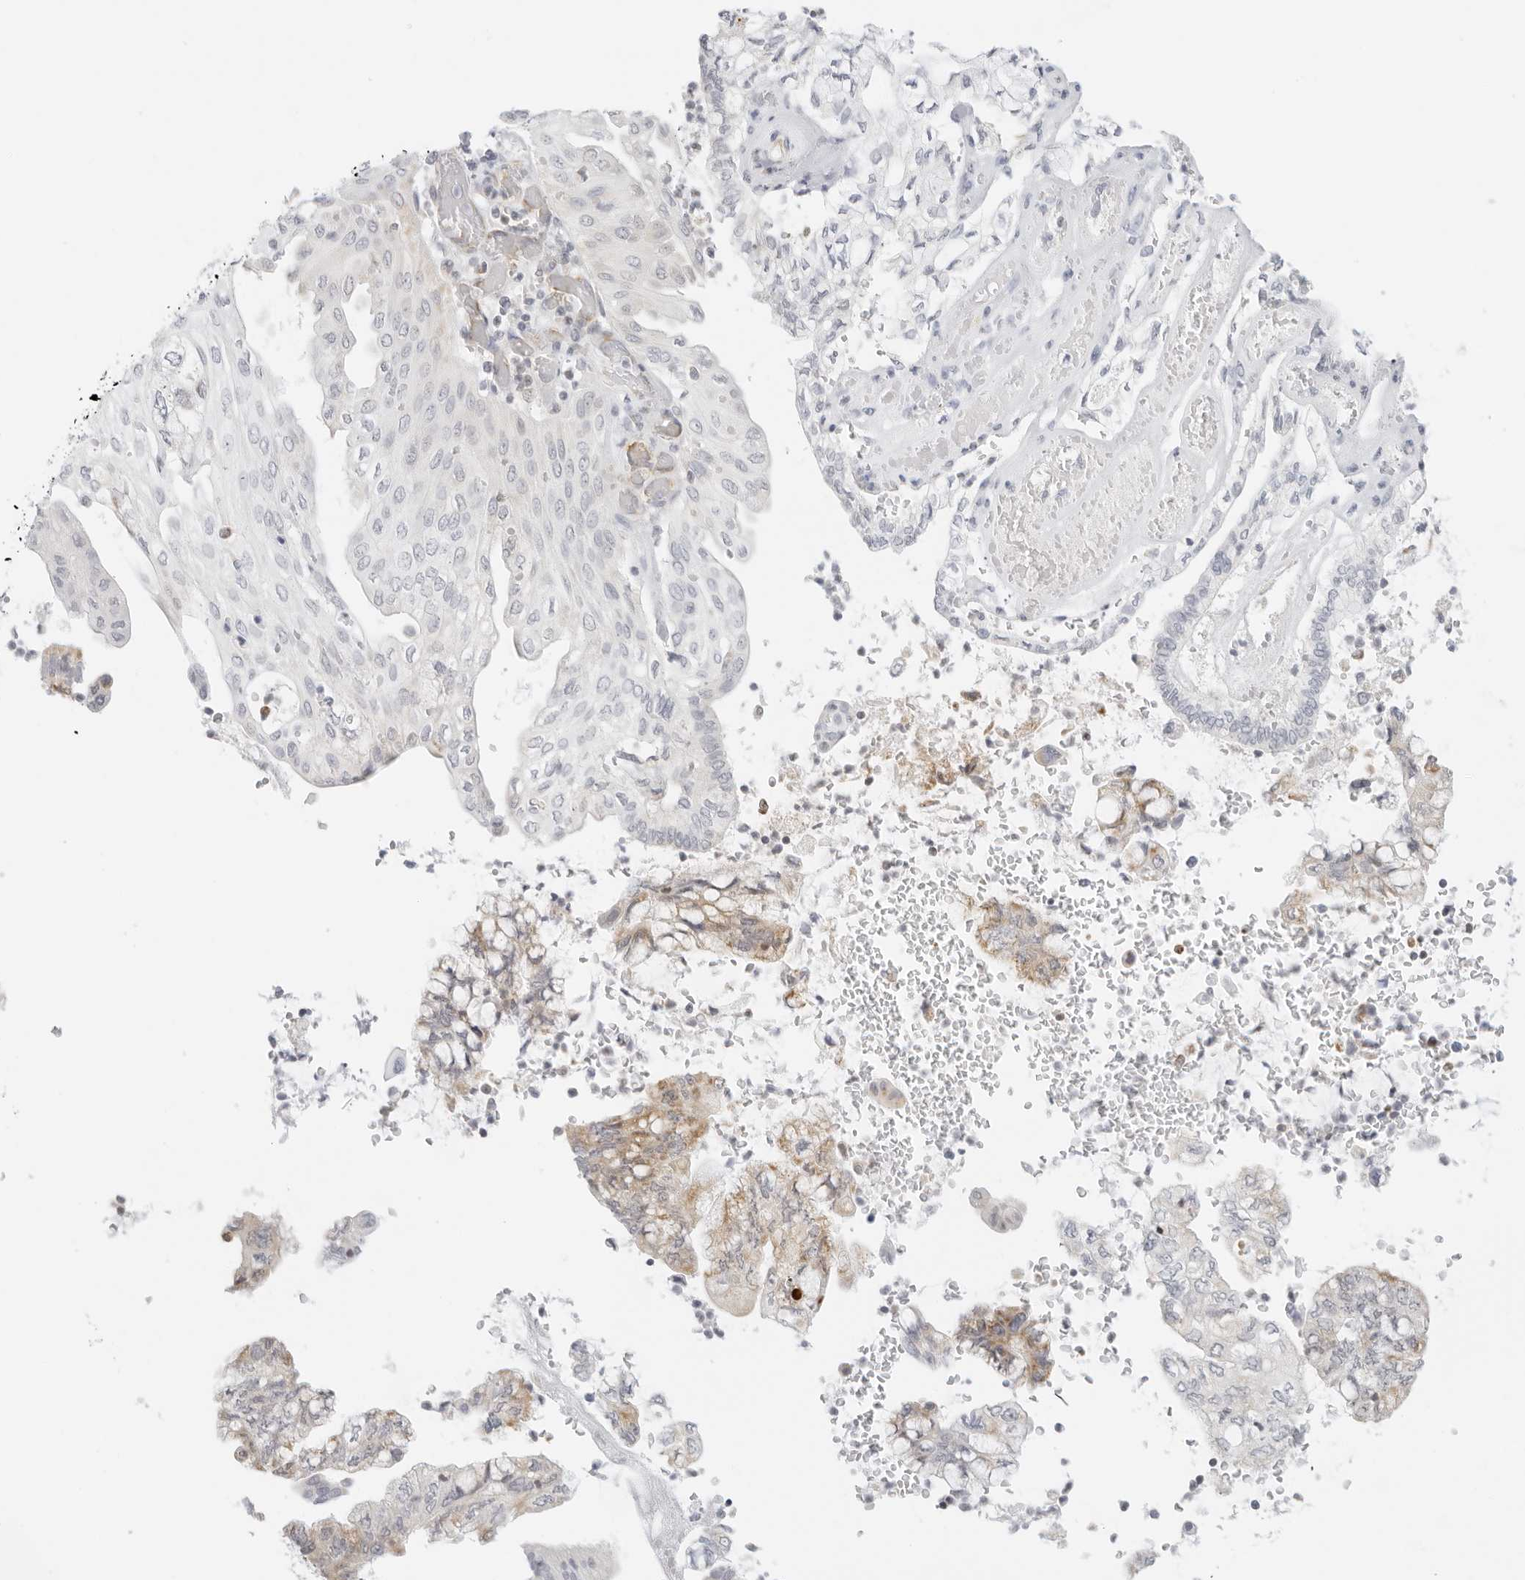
{"staining": {"intensity": "weak", "quantity": "<25%", "location": "cytoplasmic/membranous"}, "tissue": "pancreatic cancer", "cell_type": "Tumor cells", "image_type": "cancer", "snomed": [{"axis": "morphology", "description": "Adenocarcinoma, NOS"}, {"axis": "topography", "description": "Pancreas"}], "caption": "High magnification brightfield microscopy of pancreatic cancer (adenocarcinoma) stained with DAB (brown) and counterstained with hematoxylin (blue): tumor cells show no significant expression.", "gene": "RC3H1", "patient": {"sex": "female", "age": 73}}